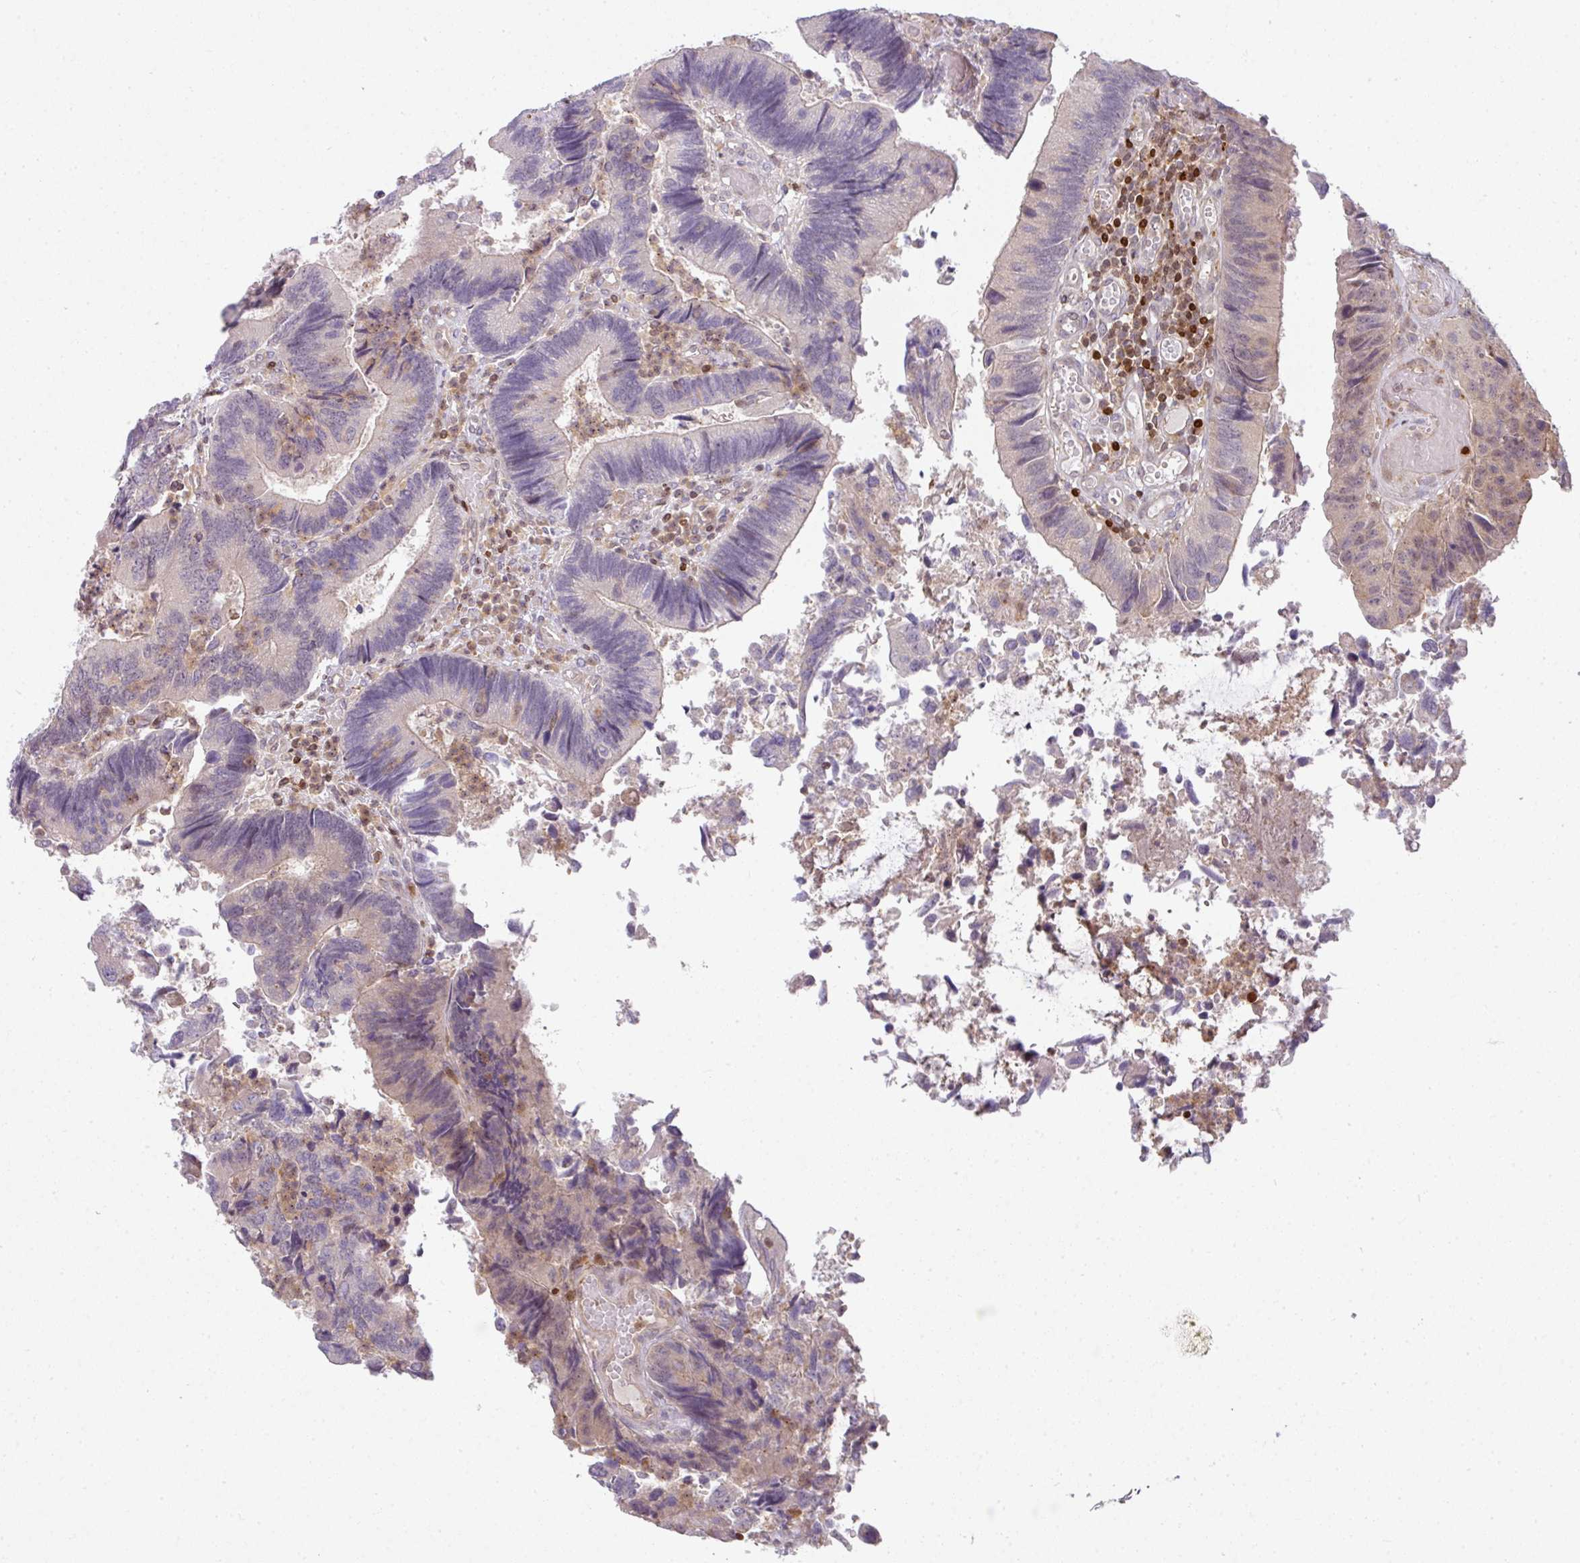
{"staining": {"intensity": "negative", "quantity": "none", "location": "none"}, "tissue": "colorectal cancer", "cell_type": "Tumor cells", "image_type": "cancer", "snomed": [{"axis": "morphology", "description": "Adenocarcinoma, NOS"}, {"axis": "topography", "description": "Colon"}], "caption": "Immunohistochemistry (IHC) of human colorectal cancer demonstrates no staining in tumor cells. (Brightfield microscopy of DAB (3,3'-diaminobenzidine) immunohistochemistry (IHC) at high magnification).", "gene": "STAT5A", "patient": {"sex": "female", "age": 67}}